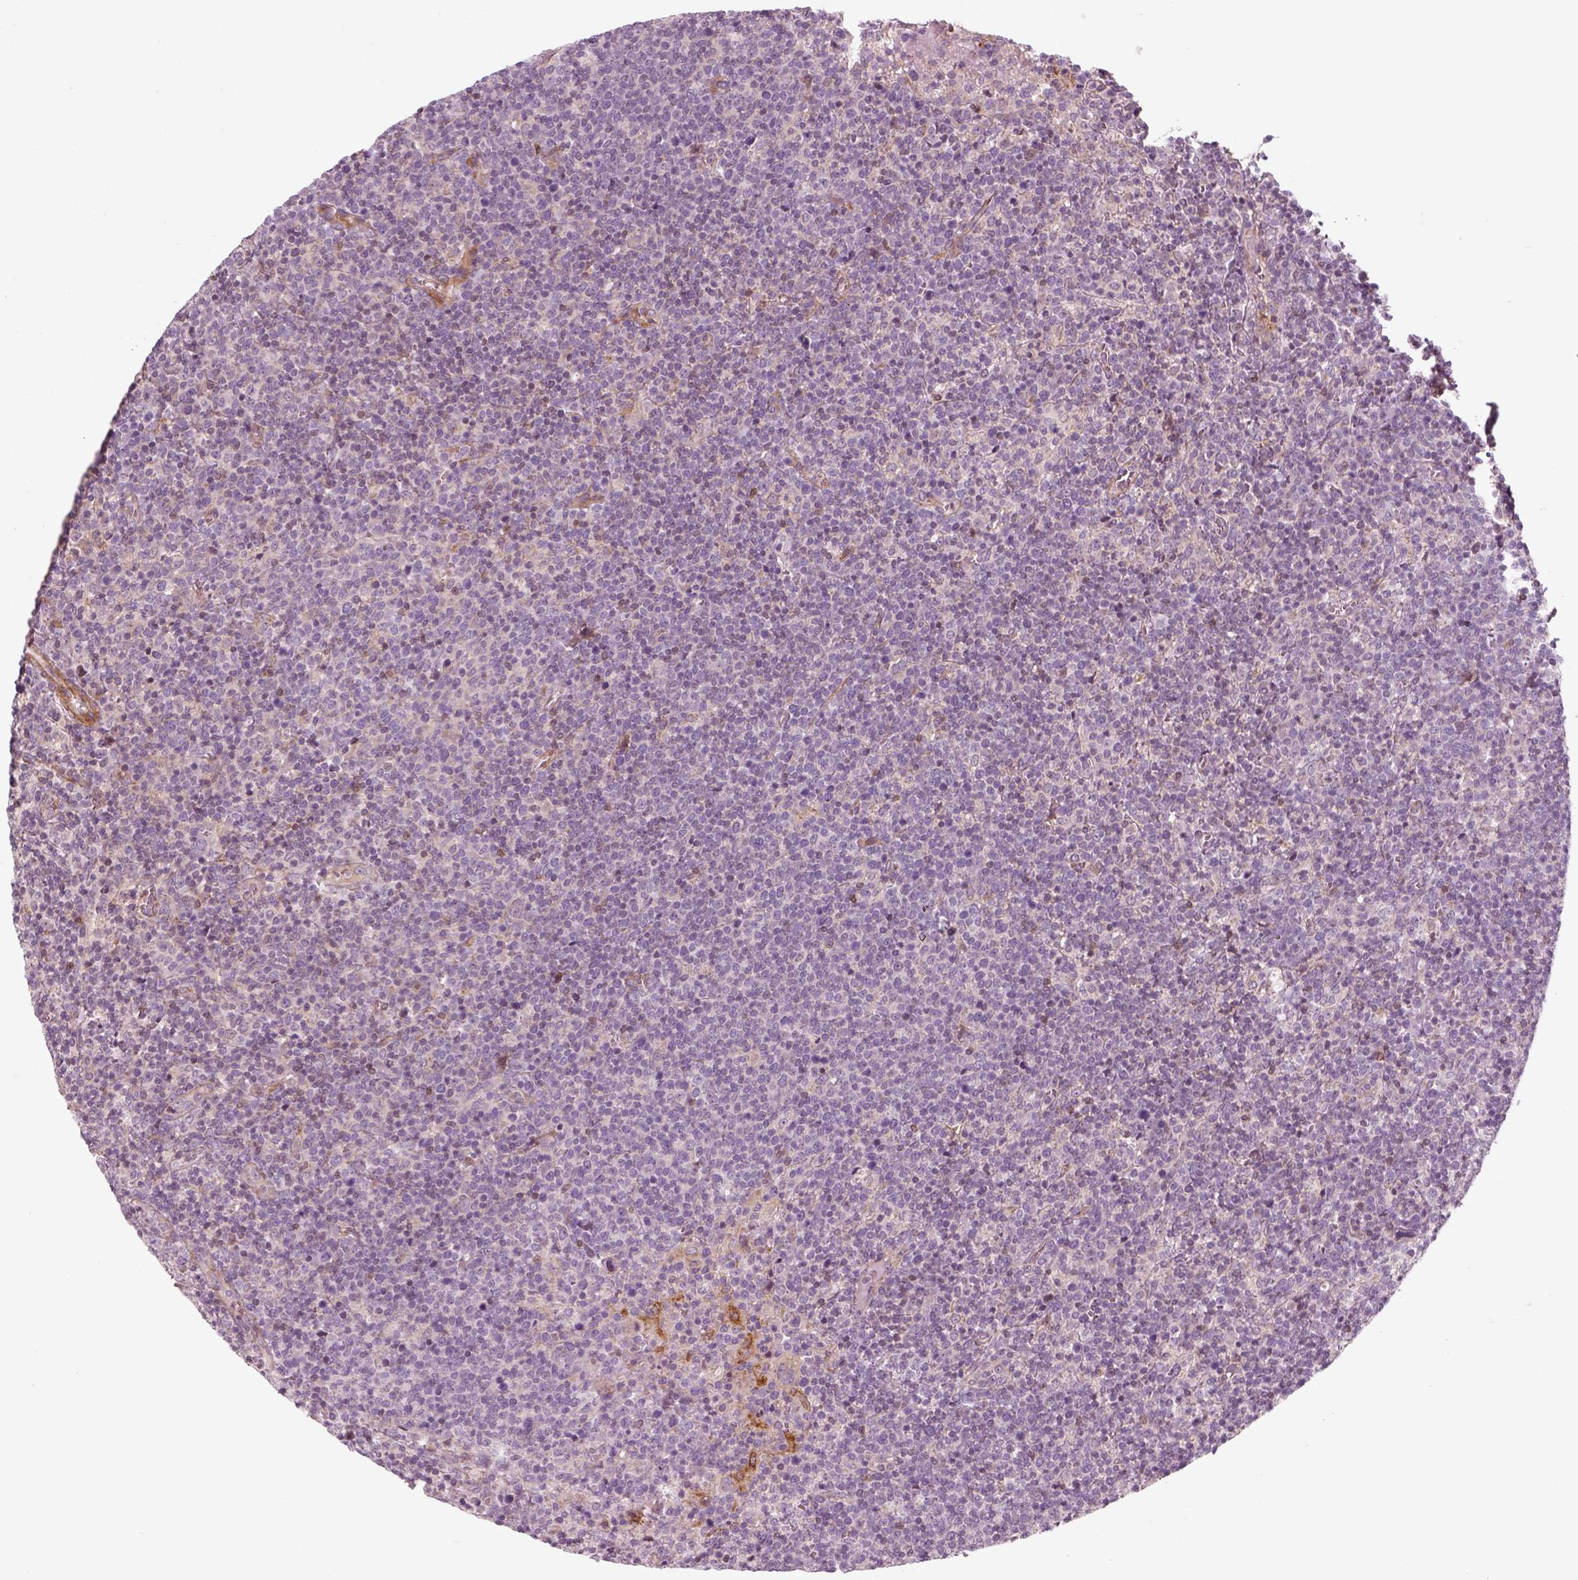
{"staining": {"intensity": "negative", "quantity": "none", "location": "none"}, "tissue": "lymphoma", "cell_type": "Tumor cells", "image_type": "cancer", "snomed": [{"axis": "morphology", "description": "Malignant lymphoma, non-Hodgkin's type, High grade"}, {"axis": "topography", "description": "Lymph node"}], "caption": "Lymphoma was stained to show a protein in brown. There is no significant positivity in tumor cells.", "gene": "DNASE1L1", "patient": {"sex": "male", "age": 61}}